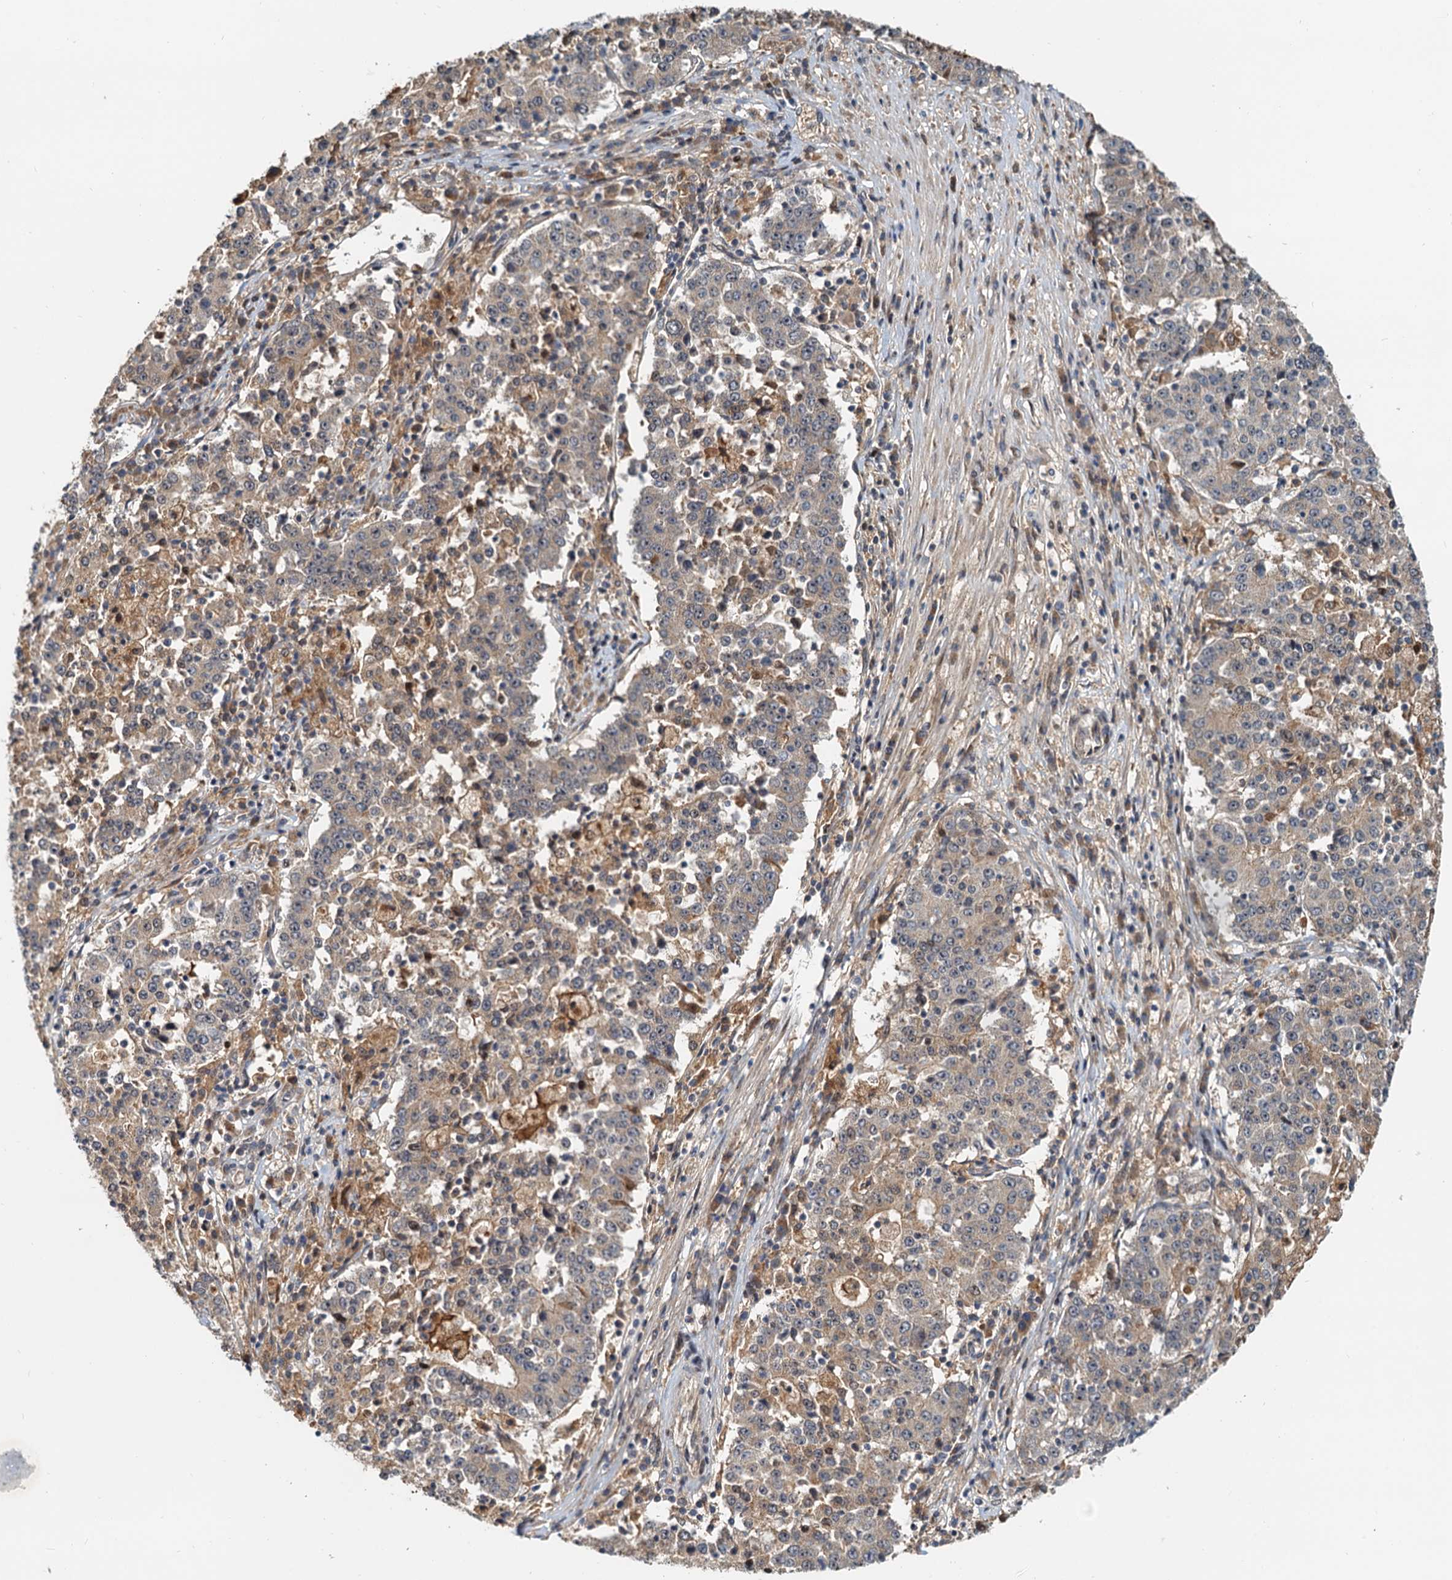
{"staining": {"intensity": "weak", "quantity": "<25%", "location": "cytoplasmic/membranous"}, "tissue": "stomach cancer", "cell_type": "Tumor cells", "image_type": "cancer", "snomed": [{"axis": "morphology", "description": "Adenocarcinoma, NOS"}, {"axis": "topography", "description": "Stomach"}], "caption": "The immunohistochemistry (IHC) micrograph has no significant staining in tumor cells of stomach cancer tissue.", "gene": "TOLLIP", "patient": {"sex": "male", "age": 59}}